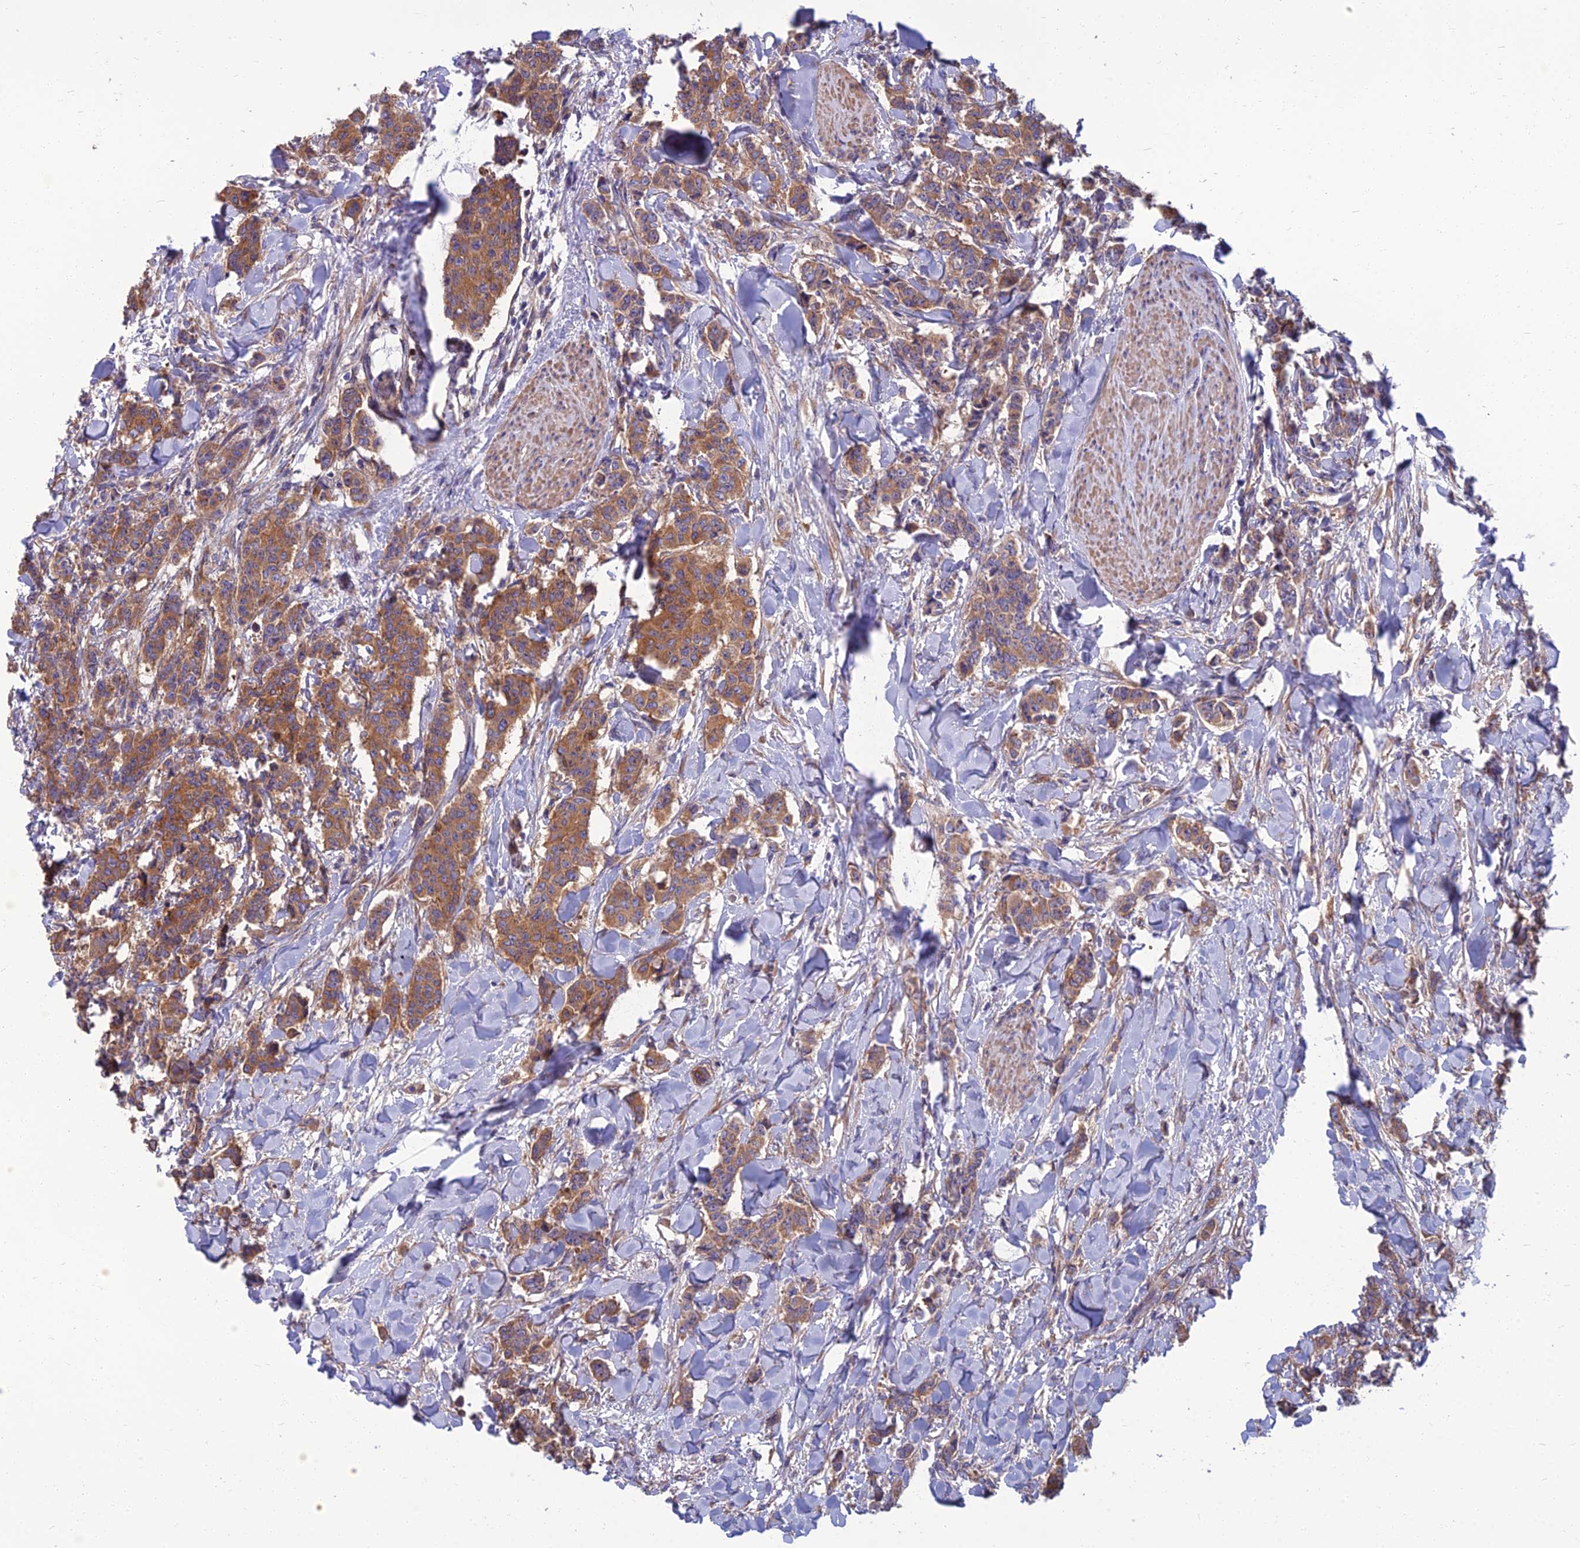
{"staining": {"intensity": "moderate", "quantity": ">75%", "location": "cytoplasmic/membranous"}, "tissue": "breast cancer", "cell_type": "Tumor cells", "image_type": "cancer", "snomed": [{"axis": "morphology", "description": "Duct carcinoma"}, {"axis": "topography", "description": "Breast"}], "caption": "High-power microscopy captured an immunohistochemistry micrograph of breast cancer (intraductal carcinoma), revealing moderate cytoplasmic/membranous staining in about >75% of tumor cells.", "gene": "WDR24", "patient": {"sex": "female", "age": 40}}